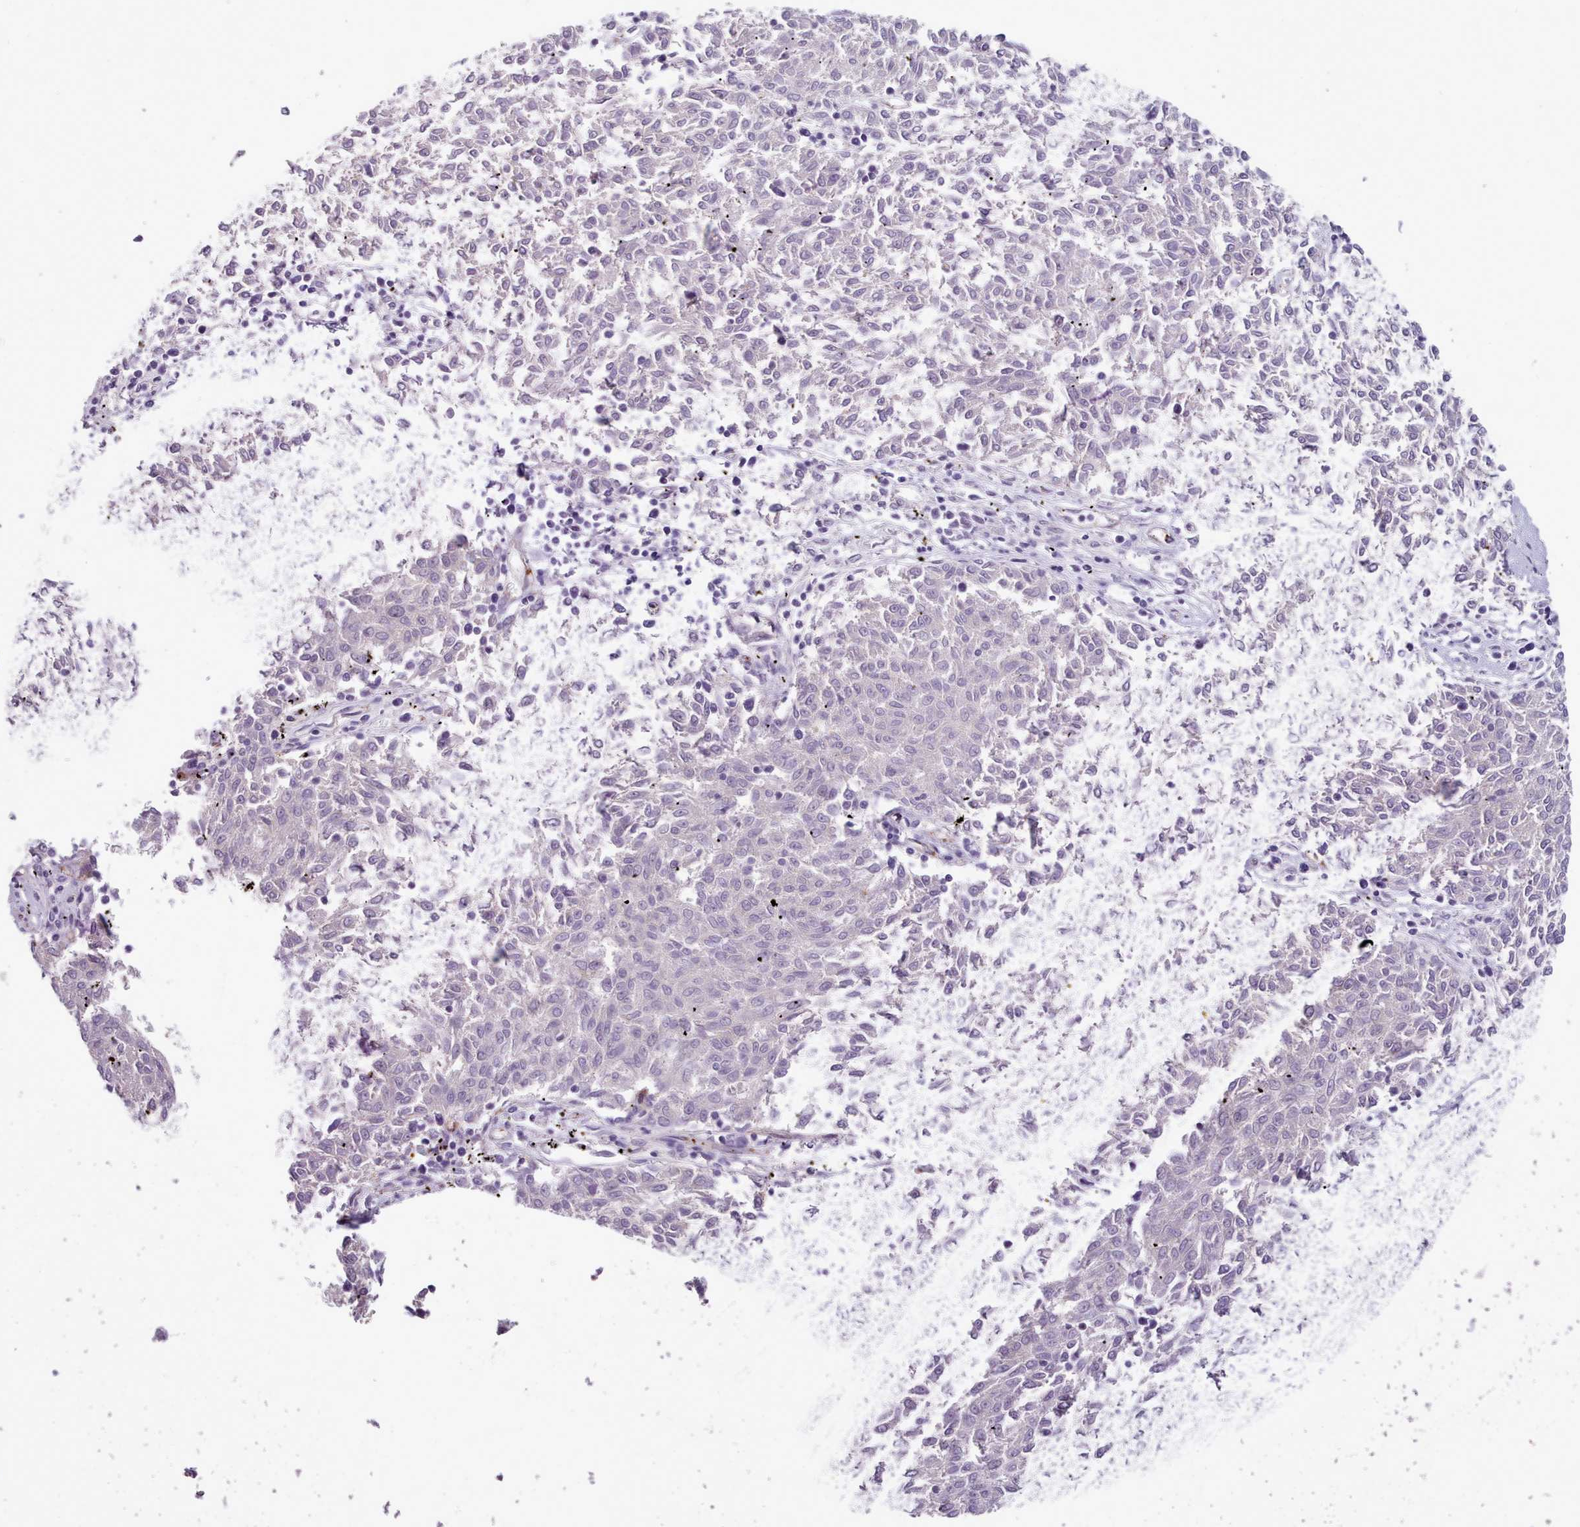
{"staining": {"intensity": "moderate", "quantity": "<25%", "location": "cytoplasmic/membranous"}, "tissue": "melanoma", "cell_type": "Tumor cells", "image_type": "cancer", "snomed": [{"axis": "morphology", "description": "Malignant melanoma, NOS"}, {"axis": "topography", "description": "Skin"}], "caption": "There is low levels of moderate cytoplasmic/membranous expression in tumor cells of malignant melanoma, as demonstrated by immunohistochemical staining (brown color).", "gene": "CD300LF", "patient": {"sex": "female", "age": 72}}